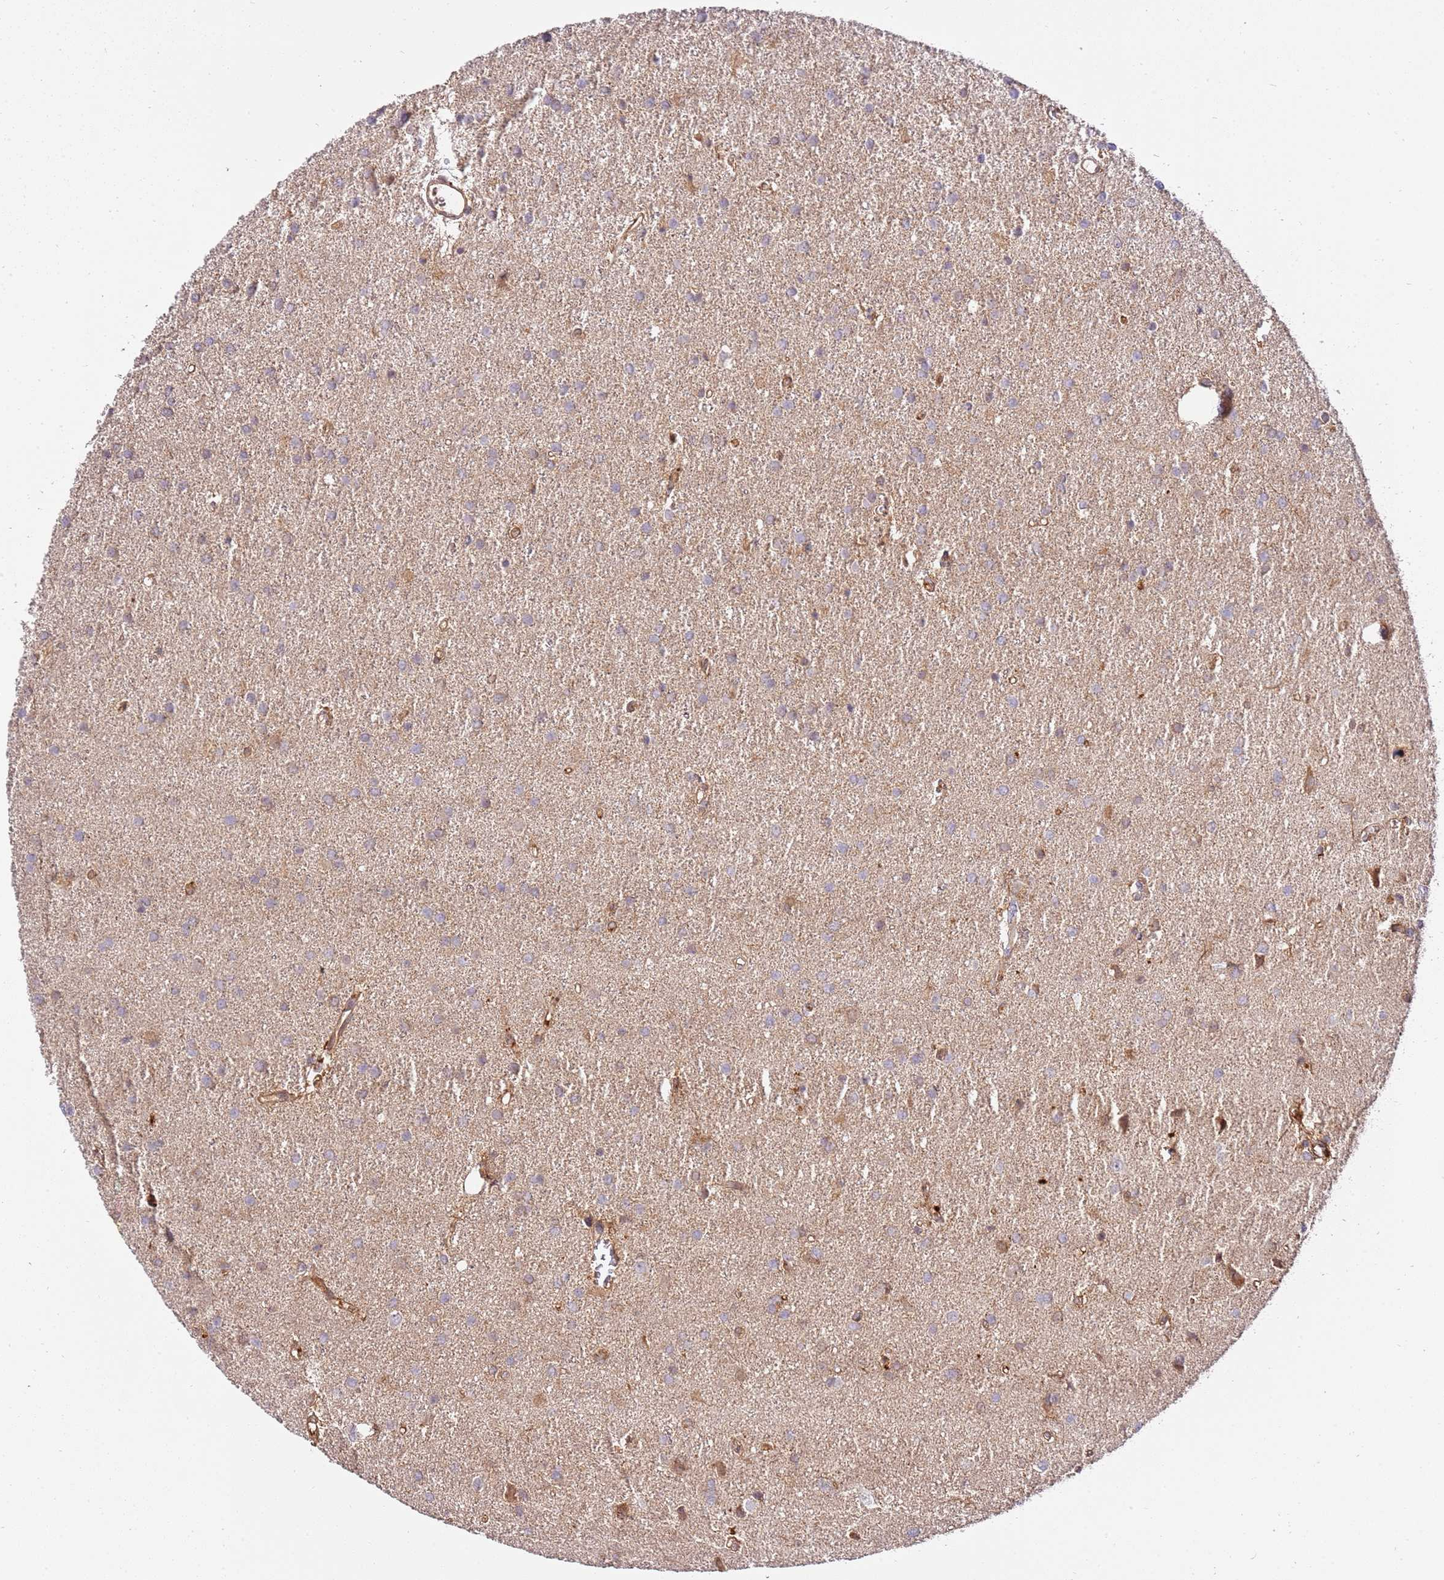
{"staining": {"intensity": "moderate", "quantity": "<25%", "location": "cytoplasmic/membranous,nuclear"}, "tissue": "glioma", "cell_type": "Tumor cells", "image_type": "cancer", "snomed": [{"axis": "morphology", "description": "Glioma, malignant, High grade"}, {"axis": "topography", "description": "Brain"}], "caption": "Immunohistochemical staining of human high-grade glioma (malignant) reveals moderate cytoplasmic/membranous and nuclear protein staining in approximately <25% of tumor cells. (DAB (3,3'-diaminobenzidine) = brown stain, brightfield microscopy at high magnification).", "gene": "C8G", "patient": {"sex": "female", "age": 50}}